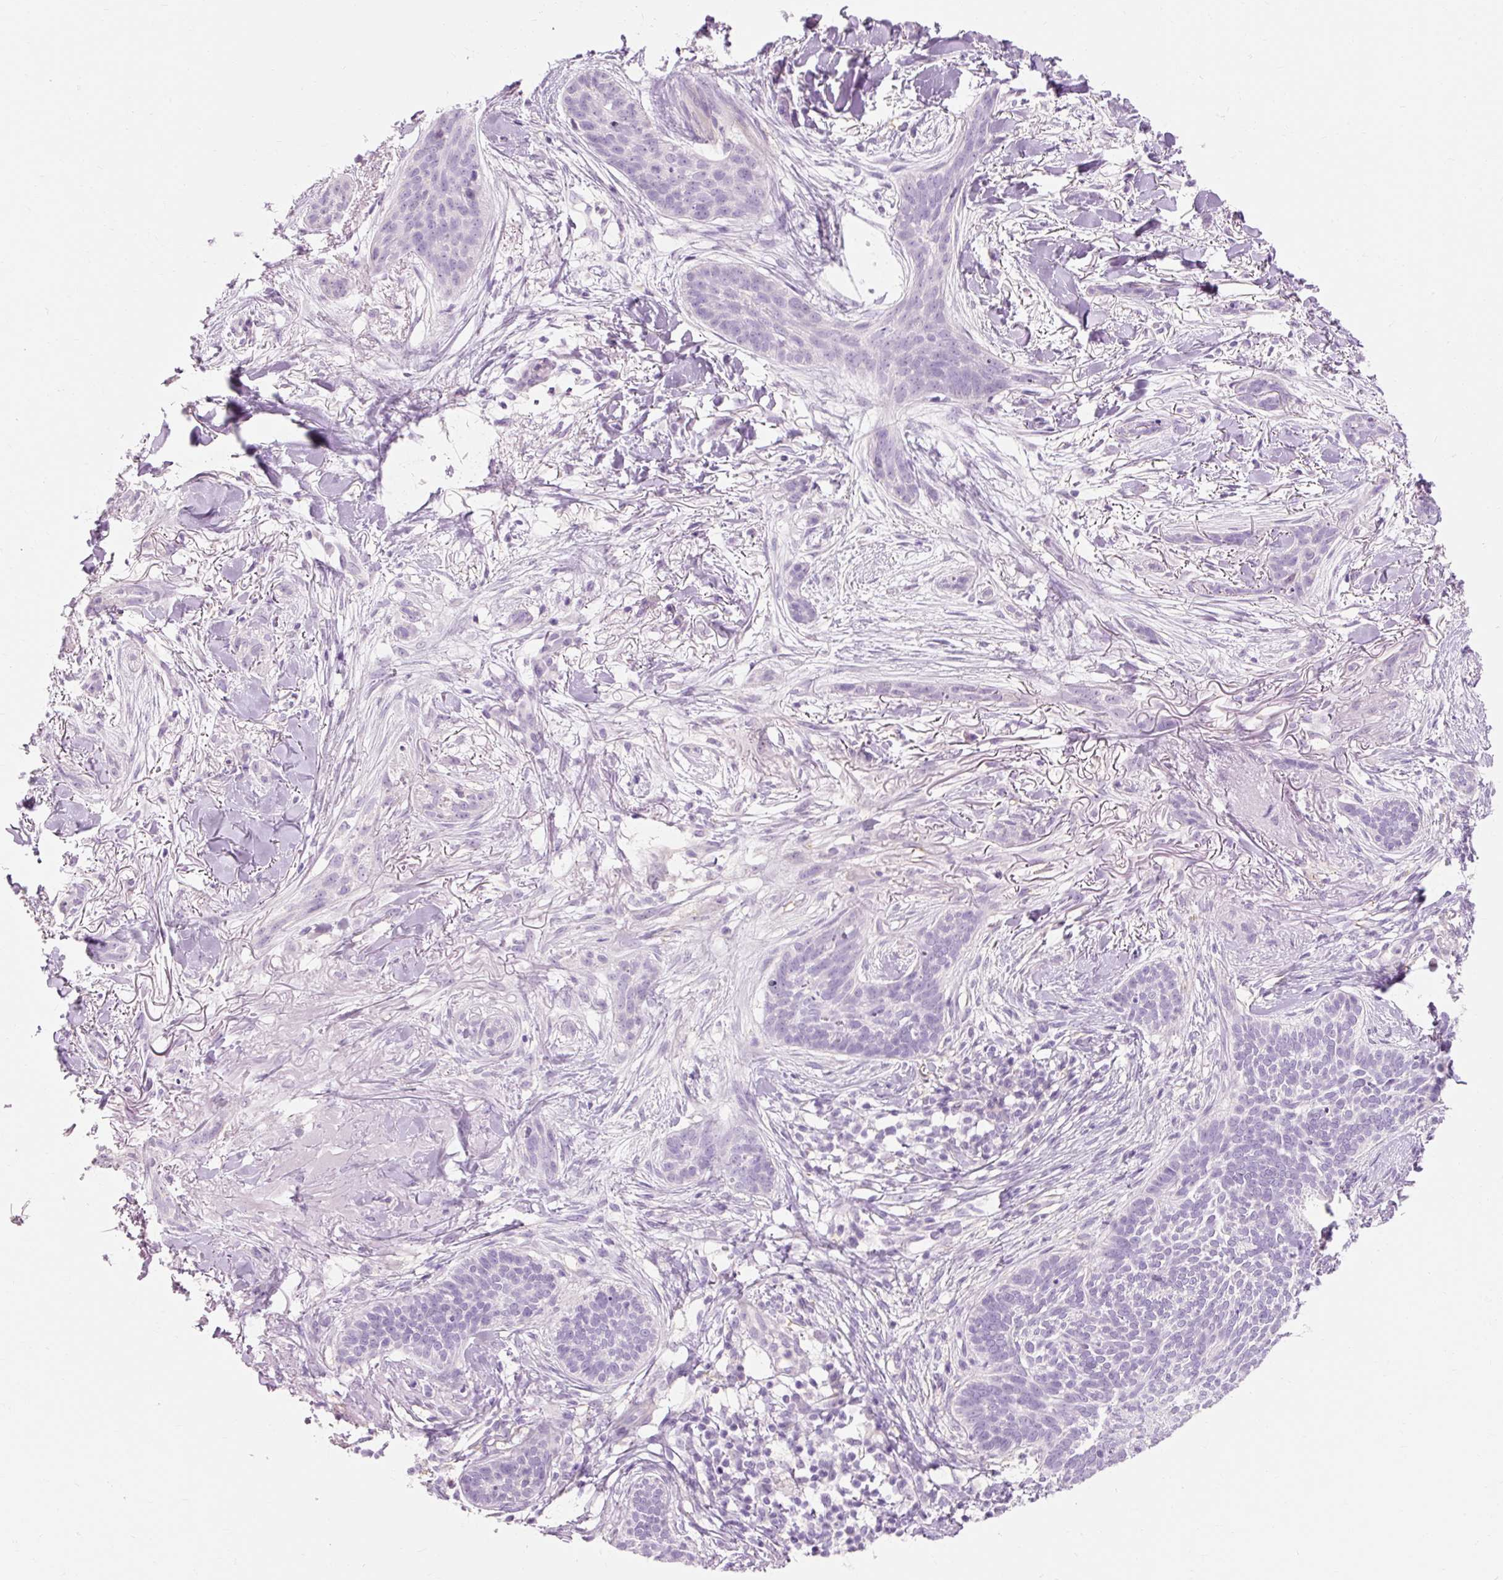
{"staining": {"intensity": "negative", "quantity": "none", "location": "none"}, "tissue": "skin cancer", "cell_type": "Tumor cells", "image_type": "cancer", "snomed": [{"axis": "morphology", "description": "Basal cell carcinoma"}, {"axis": "topography", "description": "Skin"}], "caption": "This histopathology image is of skin cancer (basal cell carcinoma) stained with immunohistochemistry (IHC) to label a protein in brown with the nuclei are counter-stained blue. There is no staining in tumor cells.", "gene": "CLDN25", "patient": {"sex": "male", "age": 52}}